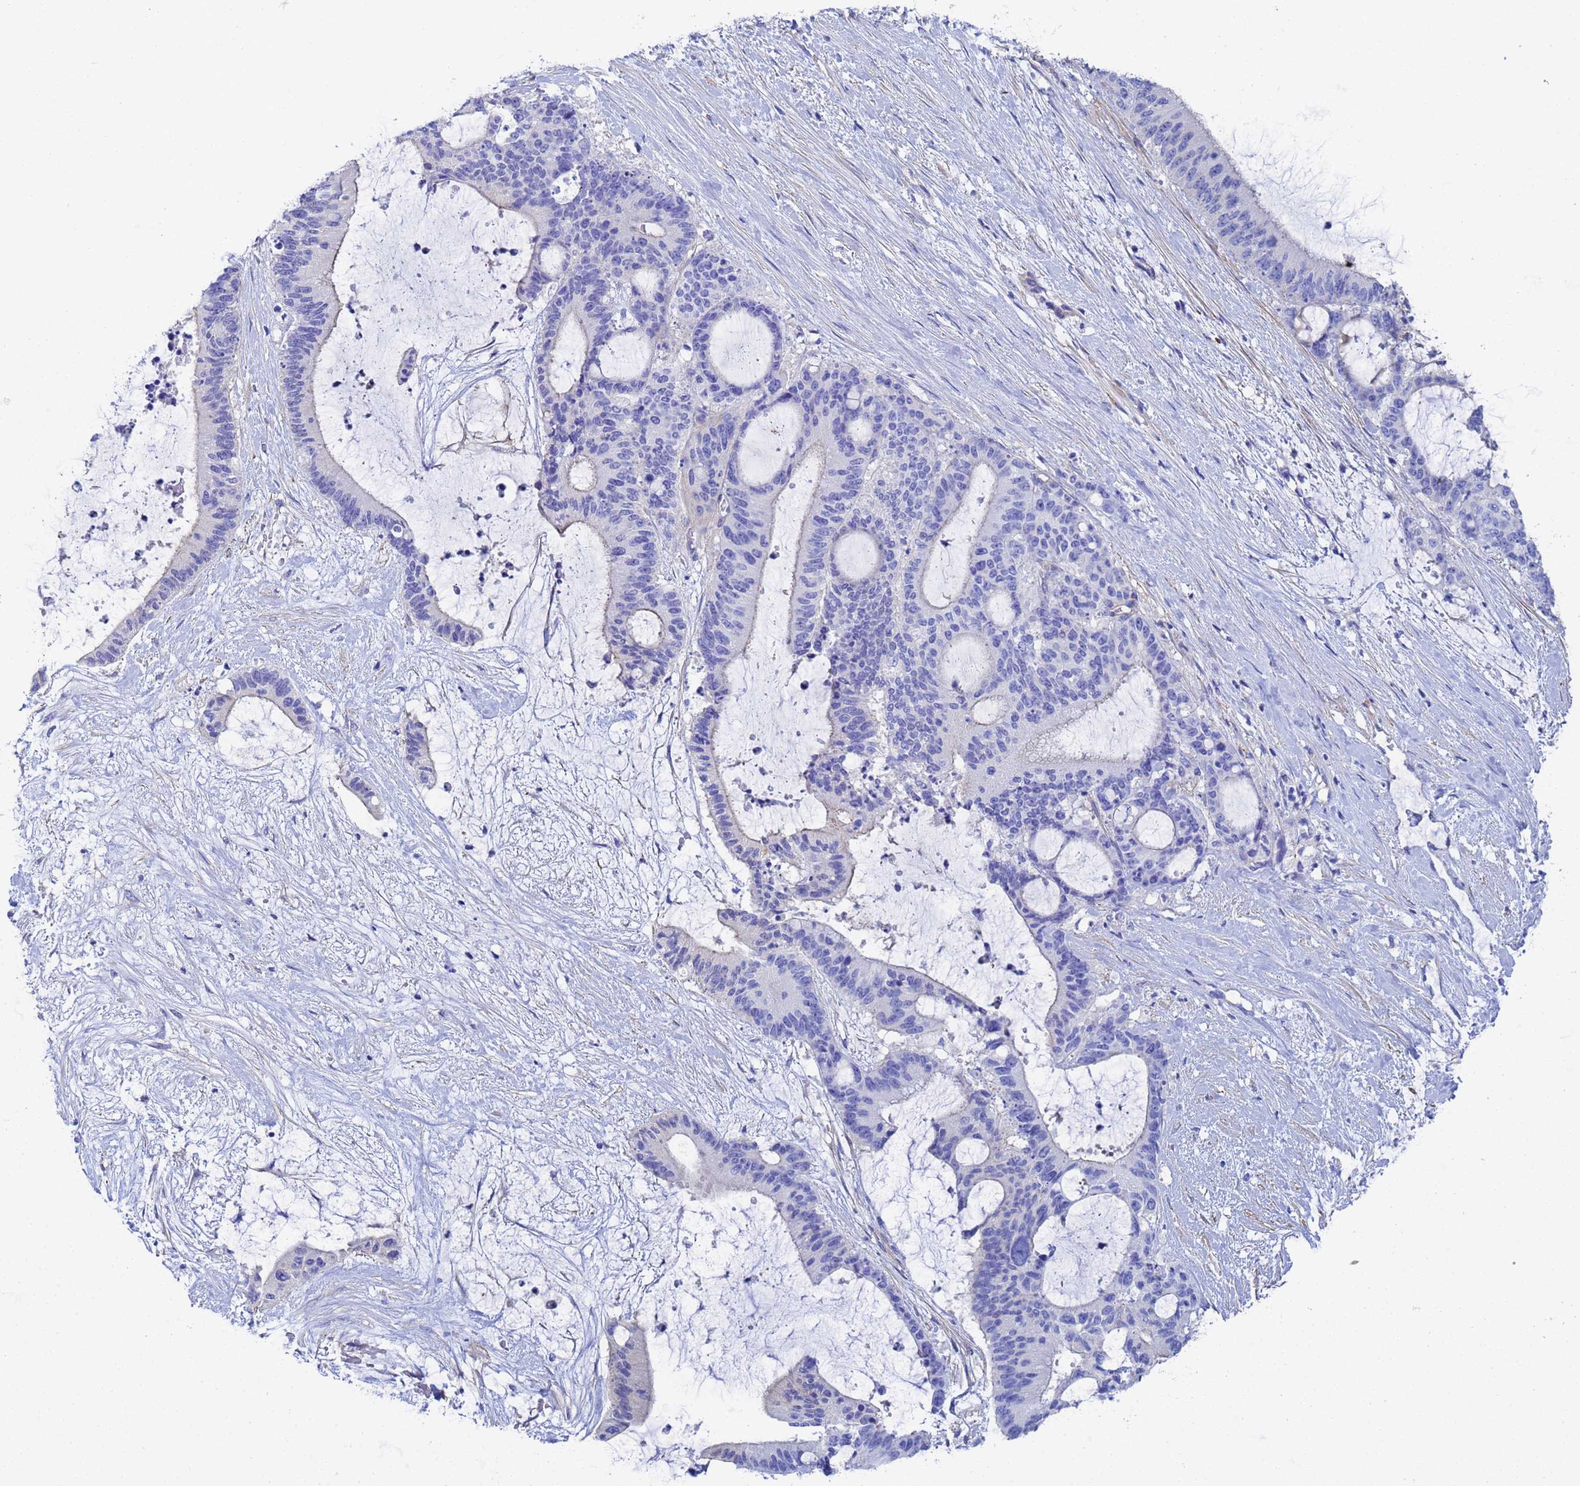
{"staining": {"intensity": "negative", "quantity": "none", "location": "none"}, "tissue": "liver cancer", "cell_type": "Tumor cells", "image_type": "cancer", "snomed": [{"axis": "morphology", "description": "Normal tissue, NOS"}, {"axis": "morphology", "description": "Cholangiocarcinoma"}, {"axis": "topography", "description": "Liver"}, {"axis": "topography", "description": "Peripheral nerve tissue"}], "caption": "The photomicrograph shows no significant positivity in tumor cells of liver cholangiocarcinoma.", "gene": "CST4", "patient": {"sex": "female", "age": 73}}